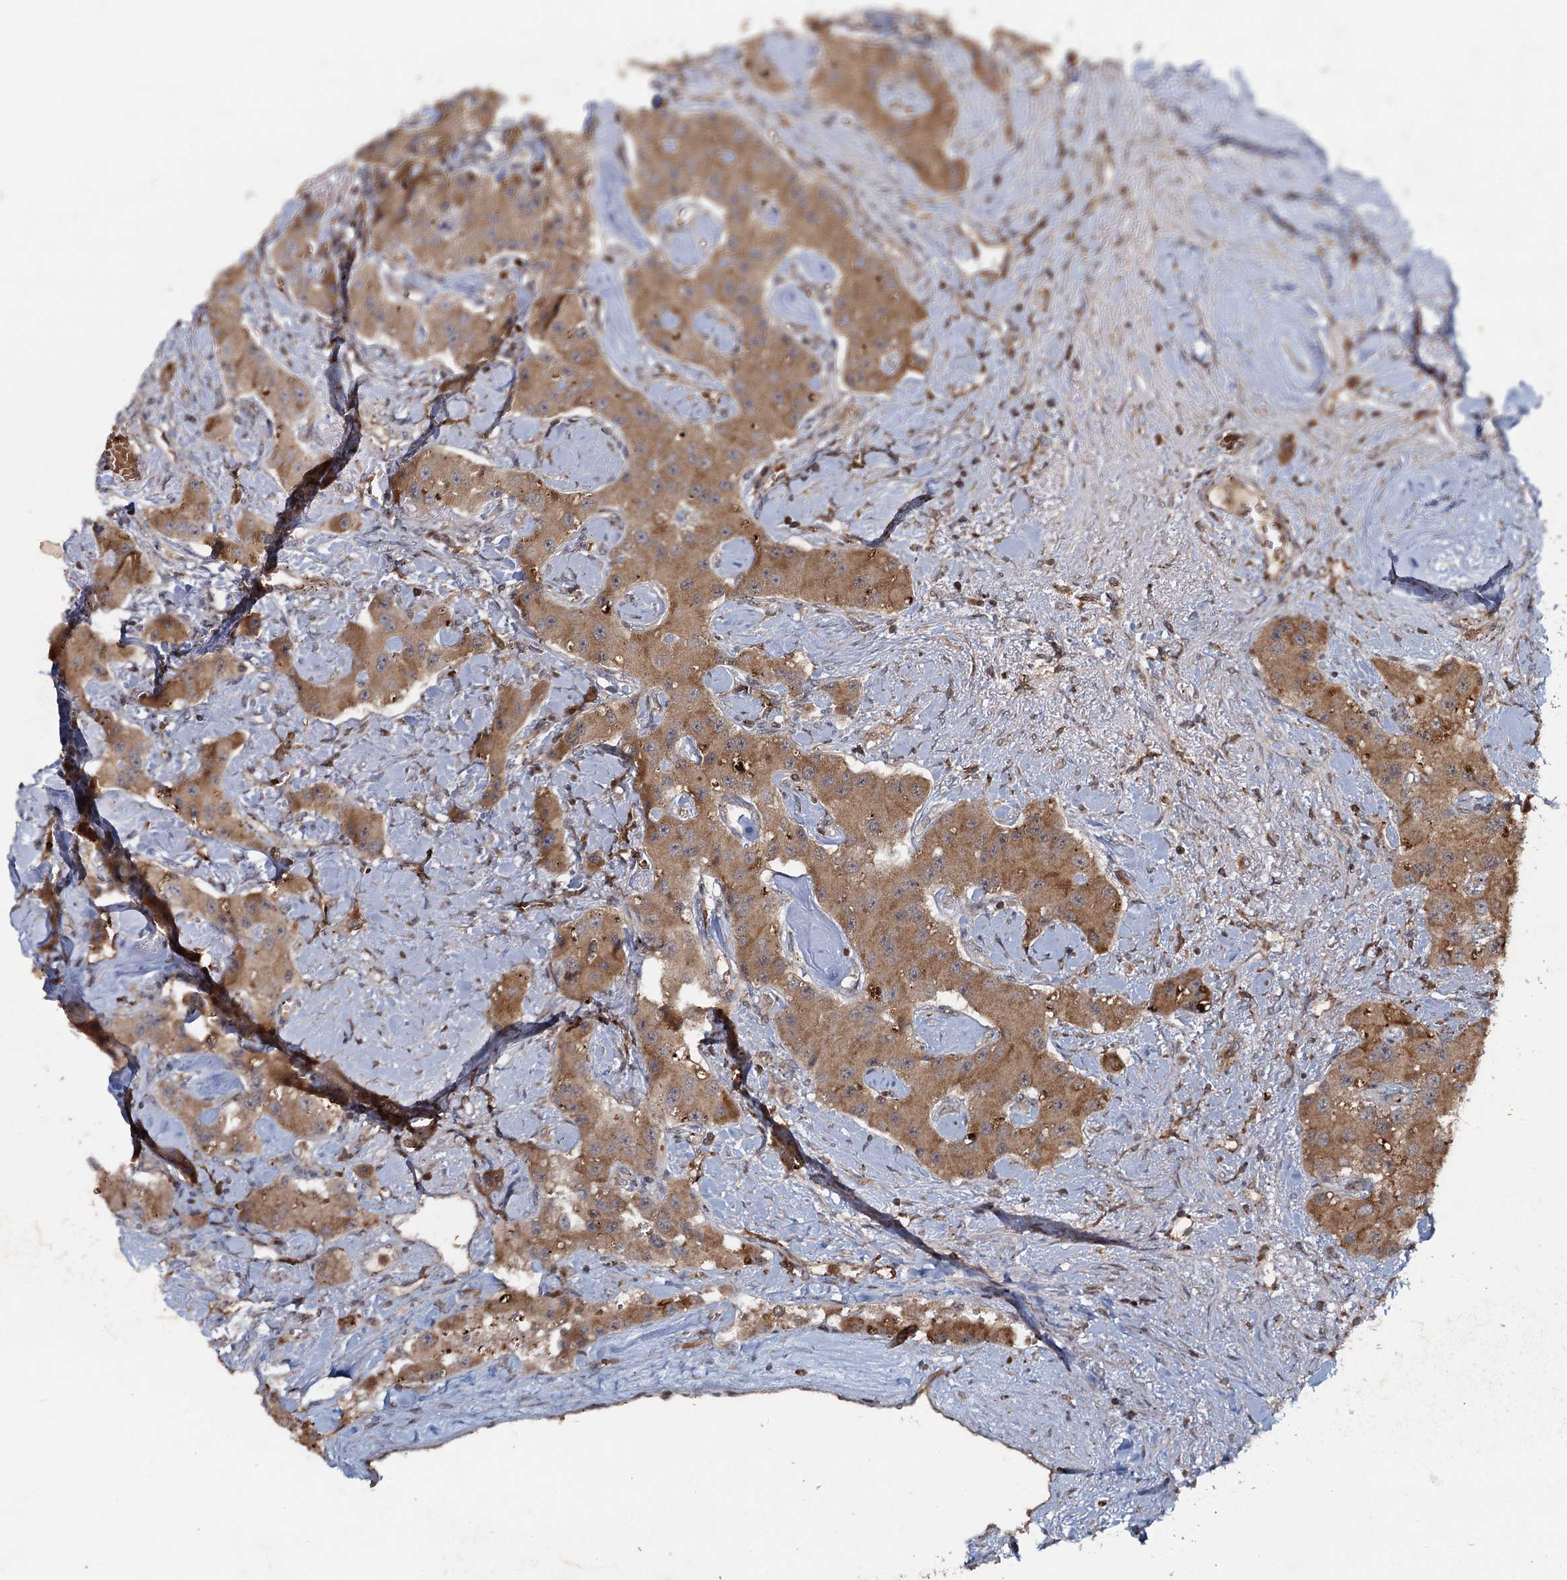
{"staining": {"intensity": "moderate", "quantity": ">75%", "location": "cytoplasmic/membranous"}, "tissue": "carcinoid", "cell_type": "Tumor cells", "image_type": "cancer", "snomed": [{"axis": "morphology", "description": "Carcinoid, malignant, NOS"}, {"axis": "topography", "description": "Pancreas"}], "caption": "About >75% of tumor cells in human carcinoid (malignant) exhibit moderate cytoplasmic/membranous protein expression as visualized by brown immunohistochemical staining.", "gene": "ADGRG3", "patient": {"sex": "male", "age": 41}}